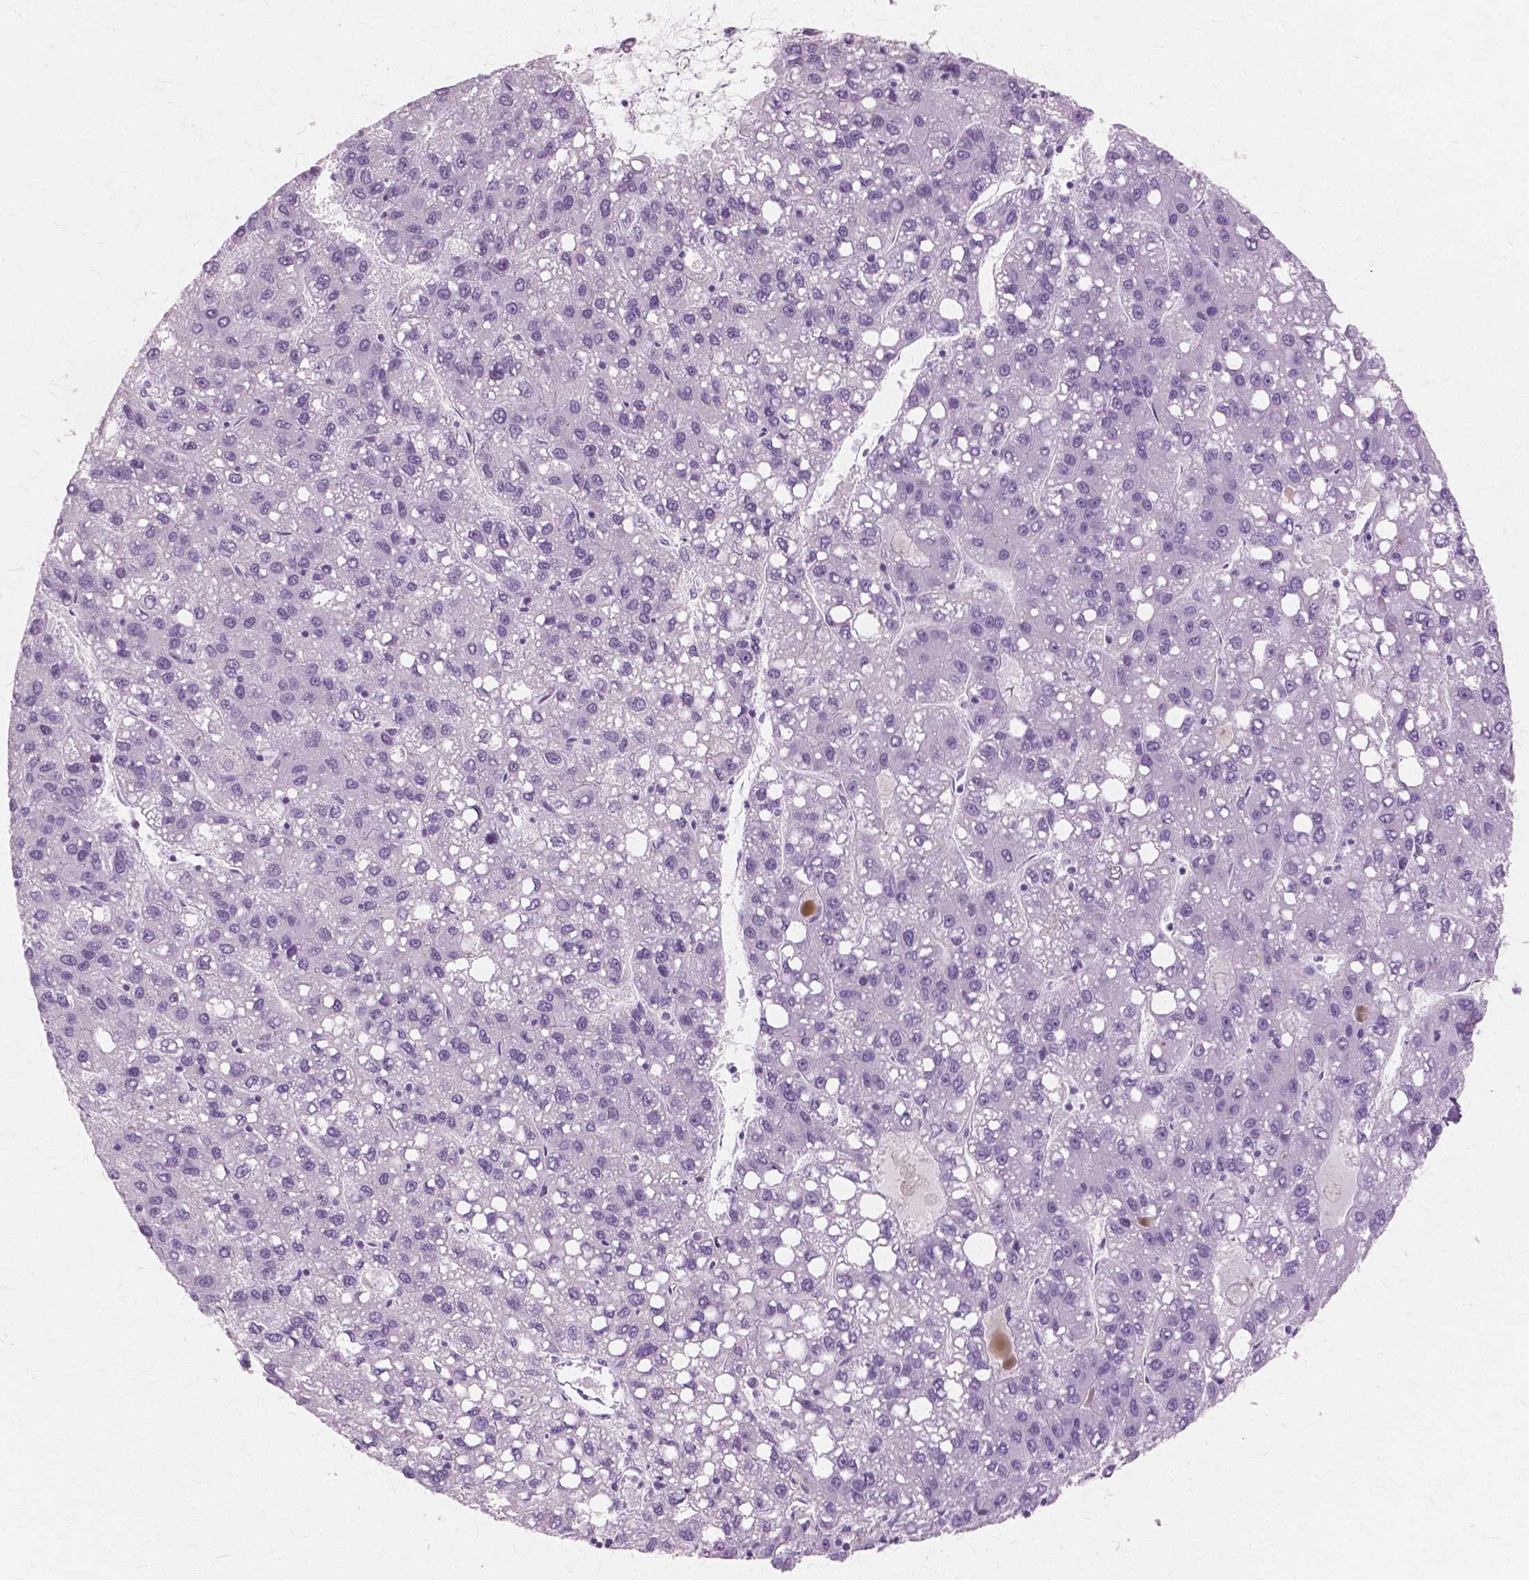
{"staining": {"intensity": "negative", "quantity": "none", "location": "none"}, "tissue": "liver cancer", "cell_type": "Tumor cells", "image_type": "cancer", "snomed": [{"axis": "morphology", "description": "Carcinoma, Hepatocellular, NOS"}, {"axis": "topography", "description": "Liver"}], "caption": "Photomicrograph shows no protein positivity in tumor cells of hepatocellular carcinoma (liver) tissue.", "gene": "SFTPD", "patient": {"sex": "female", "age": 82}}